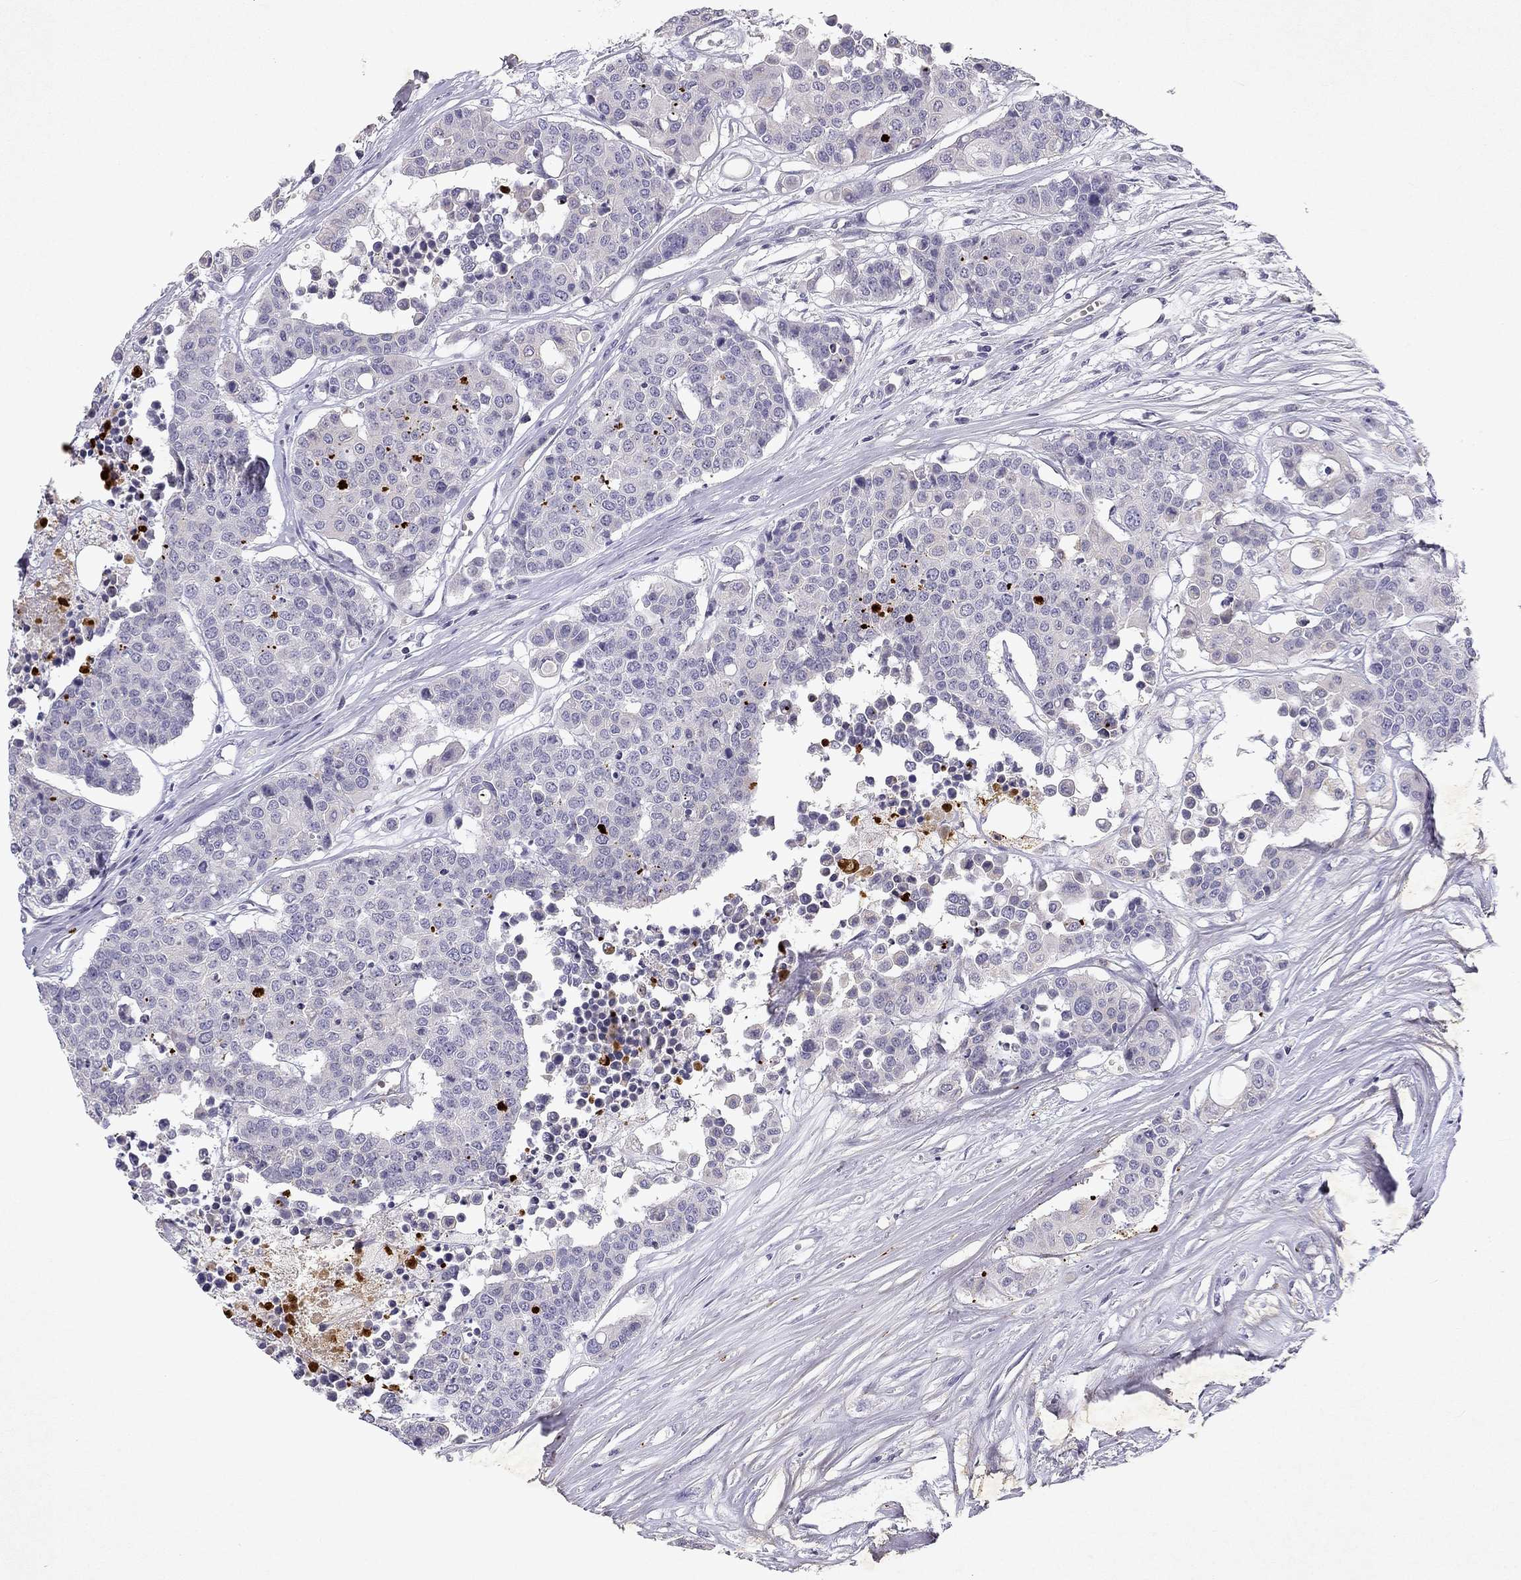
{"staining": {"intensity": "negative", "quantity": "none", "location": "none"}, "tissue": "carcinoid", "cell_type": "Tumor cells", "image_type": "cancer", "snomed": [{"axis": "morphology", "description": "Carcinoid, malignant, NOS"}, {"axis": "topography", "description": "Colon"}], "caption": "This is an IHC photomicrograph of human carcinoid. There is no expression in tumor cells.", "gene": "SLC6A4", "patient": {"sex": "male", "age": 81}}